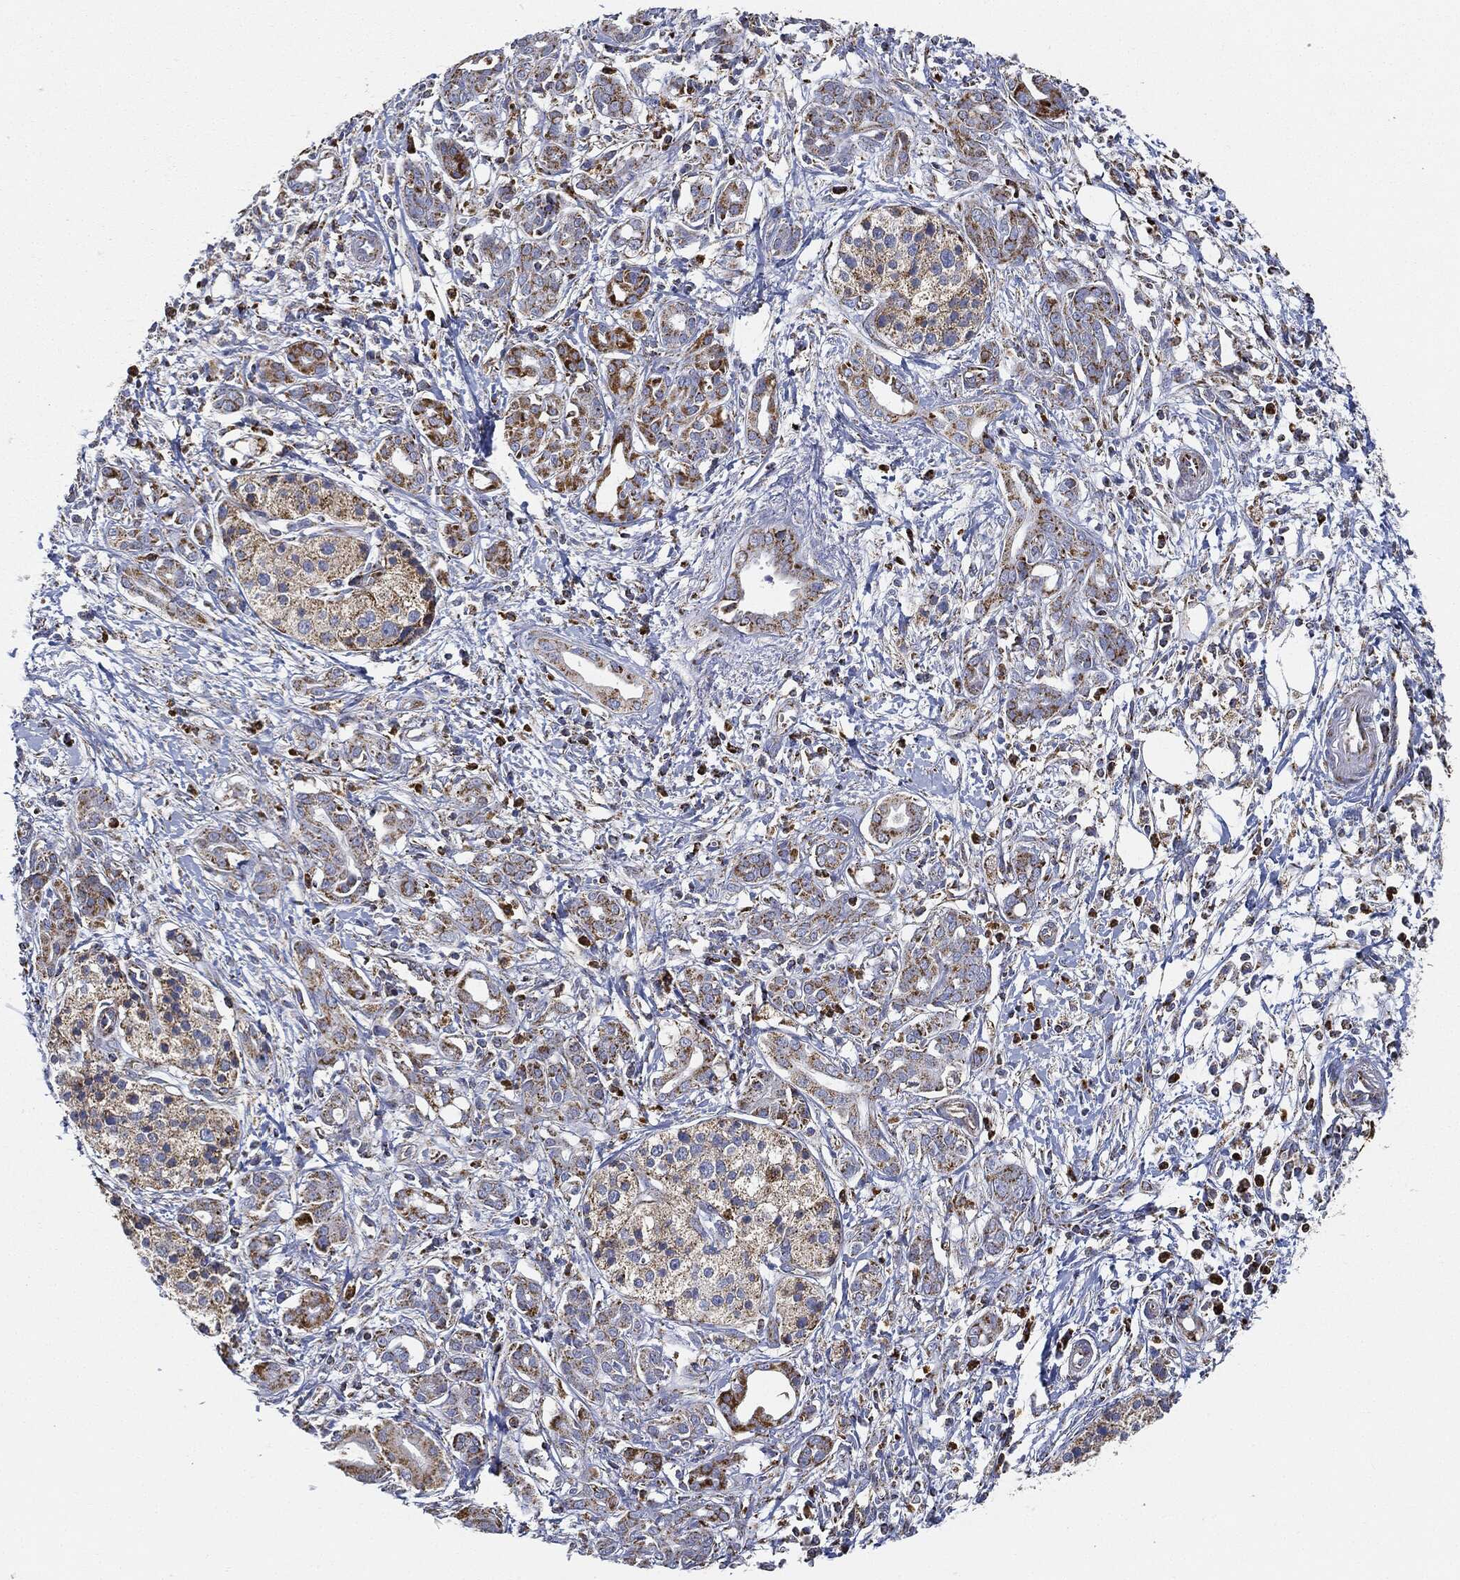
{"staining": {"intensity": "strong", "quantity": ">75%", "location": "cytoplasmic/membranous"}, "tissue": "pancreatic cancer", "cell_type": "Tumor cells", "image_type": "cancer", "snomed": [{"axis": "morphology", "description": "Adenocarcinoma, NOS"}, {"axis": "topography", "description": "Pancreas"}], "caption": "Protein staining reveals strong cytoplasmic/membranous expression in approximately >75% of tumor cells in adenocarcinoma (pancreatic).", "gene": "CAPN15", "patient": {"sex": "male", "age": 72}}